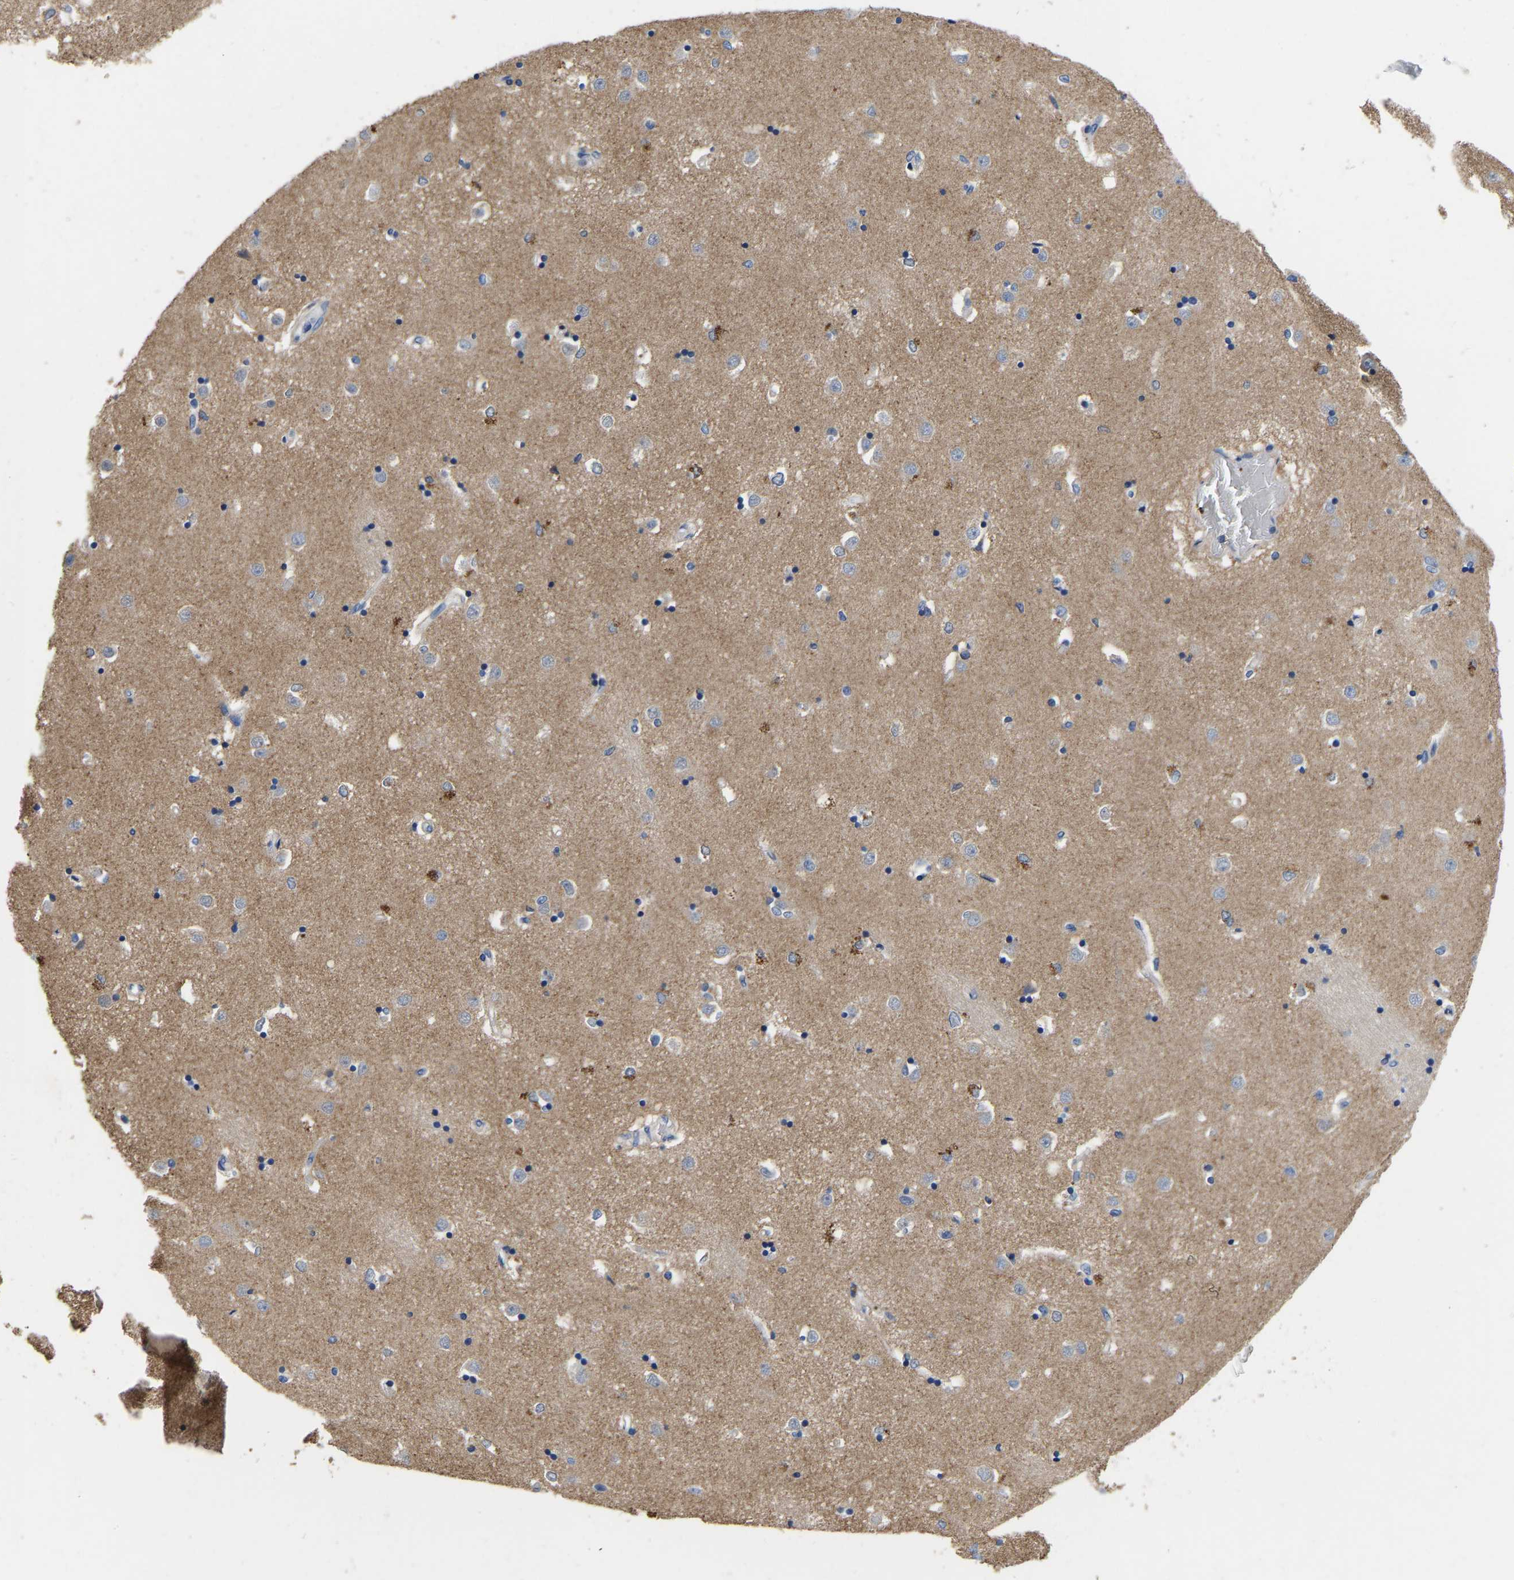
{"staining": {"intensity": "moderate", "quantity": "<25%", "location": "cytoplasmic/membranous"}, "tissue": "caudate", "cell_type": "Glial cells", "image_type": "normal", "snomed": [{"axis": "morphology", "description": "Normal tissue, NOS"}, {"axis": "topography", "description": "Lateral ventricle wall"}], "caption": "Human caudate stained with a brown dye displays moderate cytoplasmic/membranous positive positivity in about <25% of glial cells.", "gene": "RAB27B", "patient": {"sex": "male", "age": 45}}